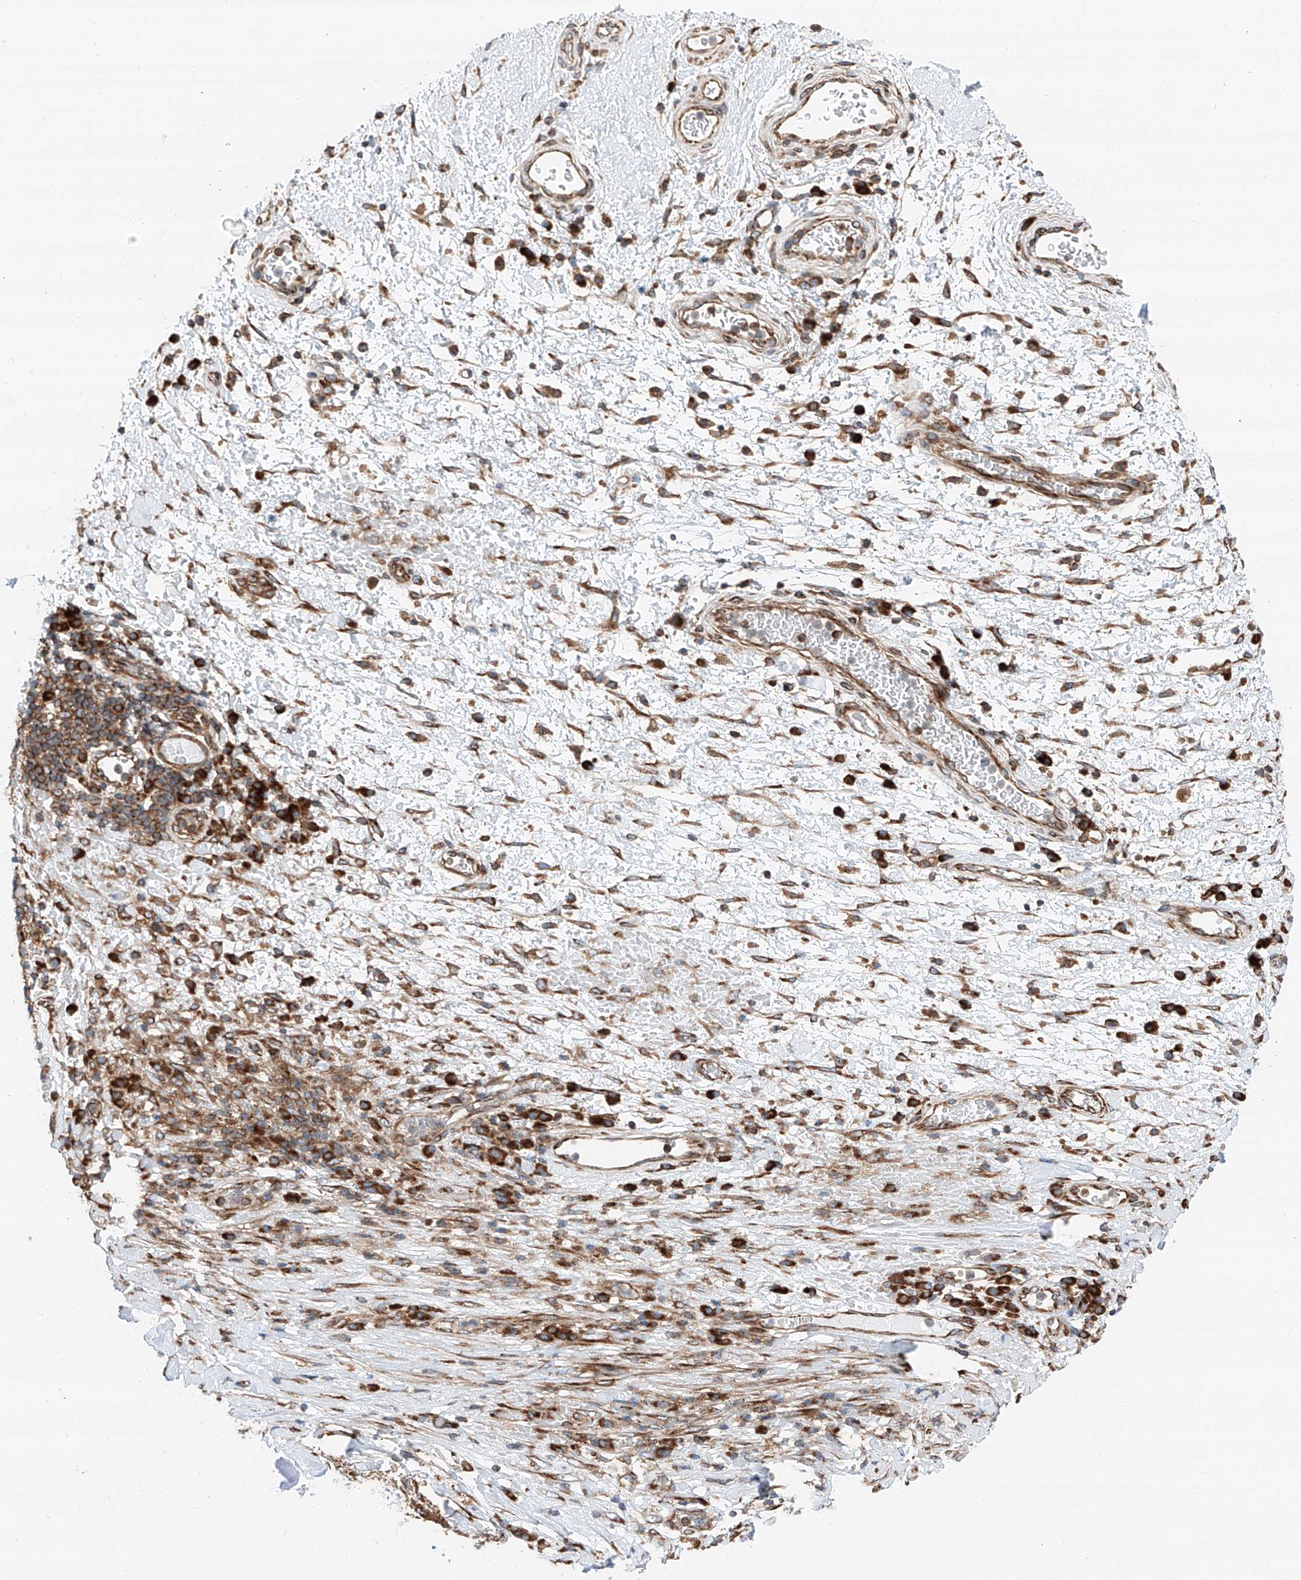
{"staining": {"intensity": "moderate", "quantity": ">75%", "location": "cytoplasmic/membranous"}, "tissue": "liver cancer", "cell_type": "Tumor cells", "image_type": "cancer", "snomed": [{"axis": "morphology", "description": "Carcinoma, Hepatocellular, NOS"}, {"axis": "topography", "description": "Liver"}], "caption": "An IHC image of neoplastic tissue is shown. Protein staining in brown highlights moderate cytoplasmic/membranous positivity in liver hepatocellular carcinoma within tumor cells.", "gene": "ZC3H15", "patient": {"sex": "male", "age": 80}}